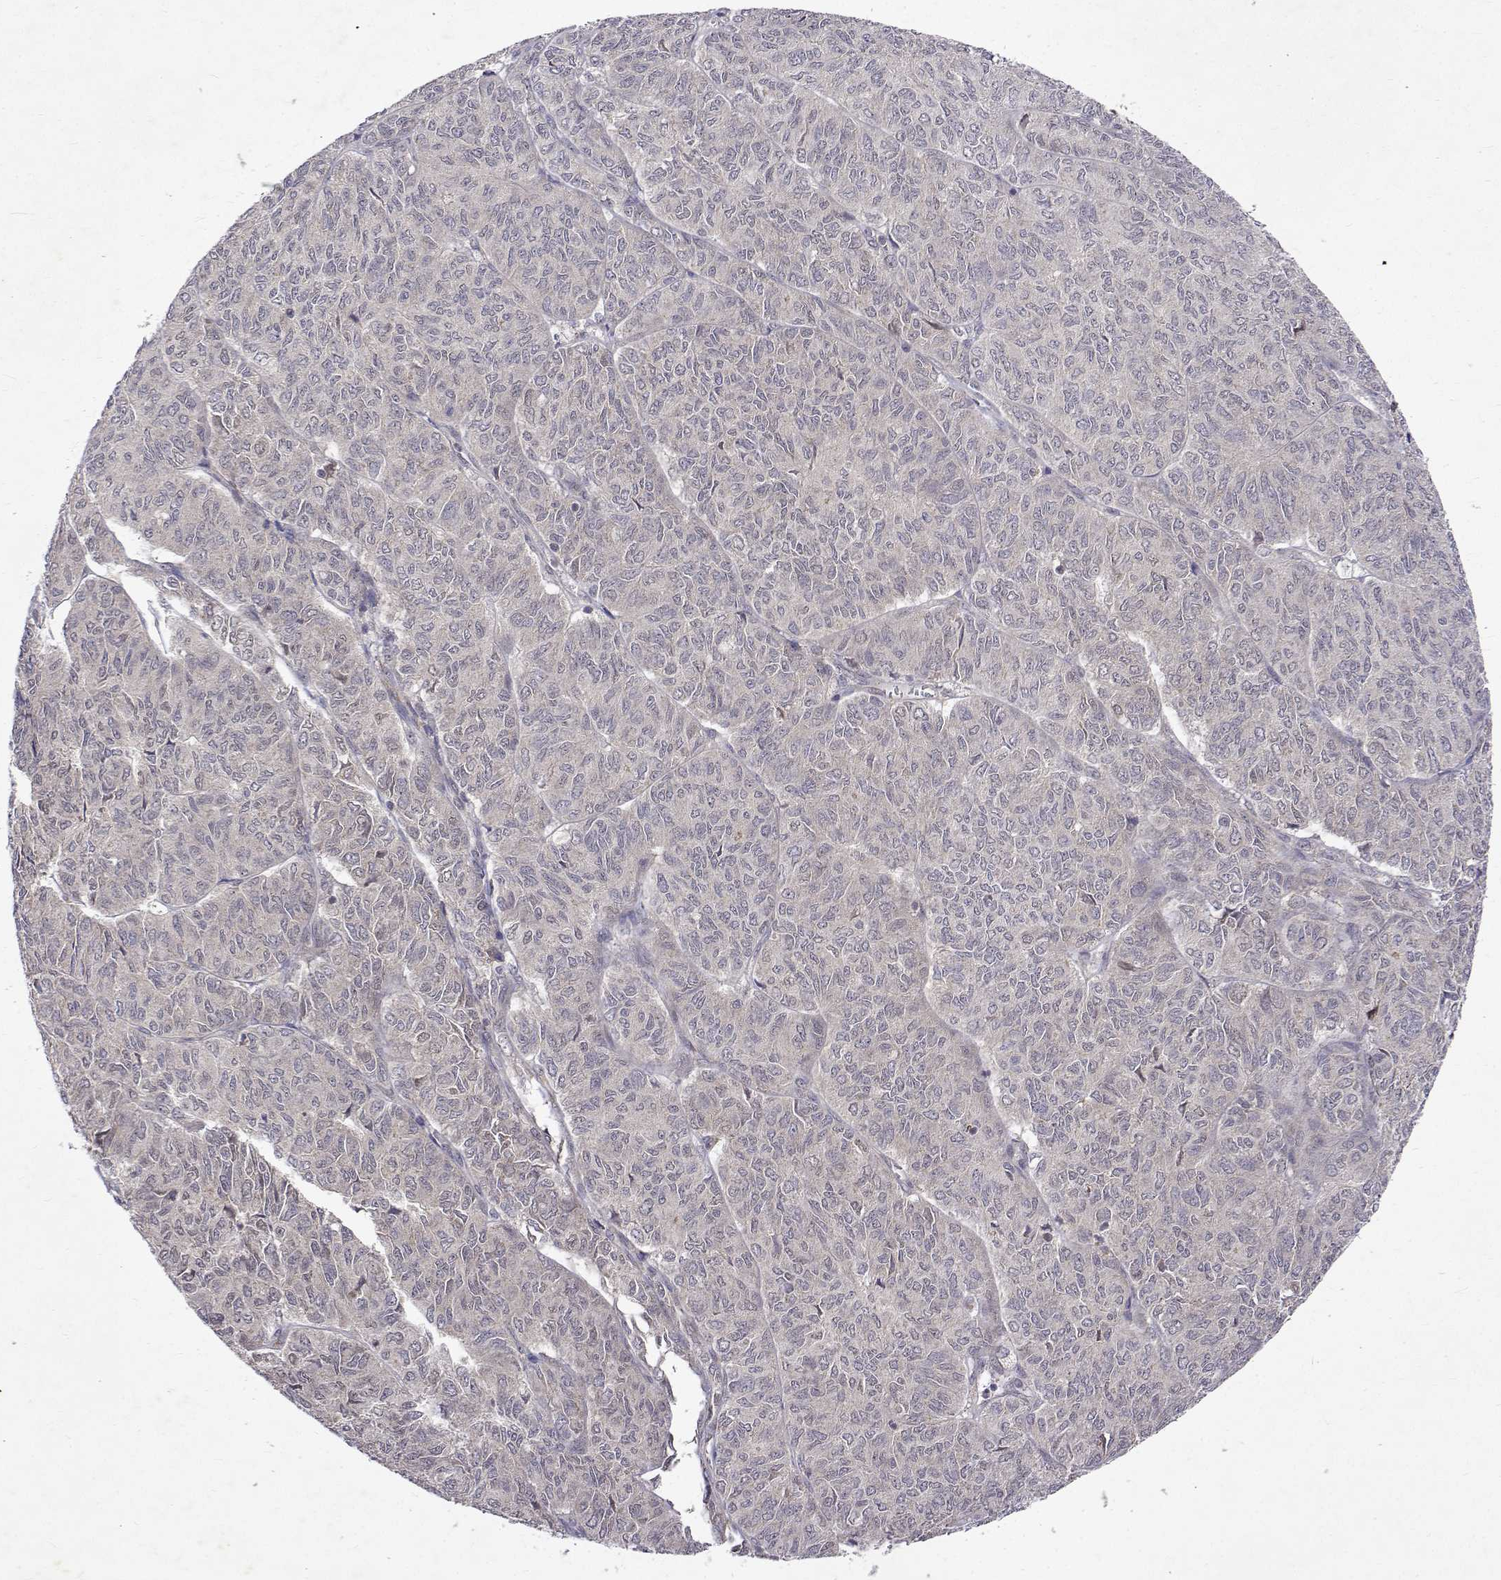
{"staining": {"intensity": "negative", "quantity": "none", "location": "none"}, "tissue": "ovarian cancer", "cell_type": "Tumor cells", "image_type": "cancer", "snomed": [{"axis": "morphology", "description": "Carcinoma, endometroid"}, {"axis": "topography", "description": "Ovary"}], "caption": "Endometroid carcinoma (ovarian) stained for a protein using IHC shows no staining tumor cells.", "gene": "ALKBH8", "patient": {"sex": "female", "age": 80}}